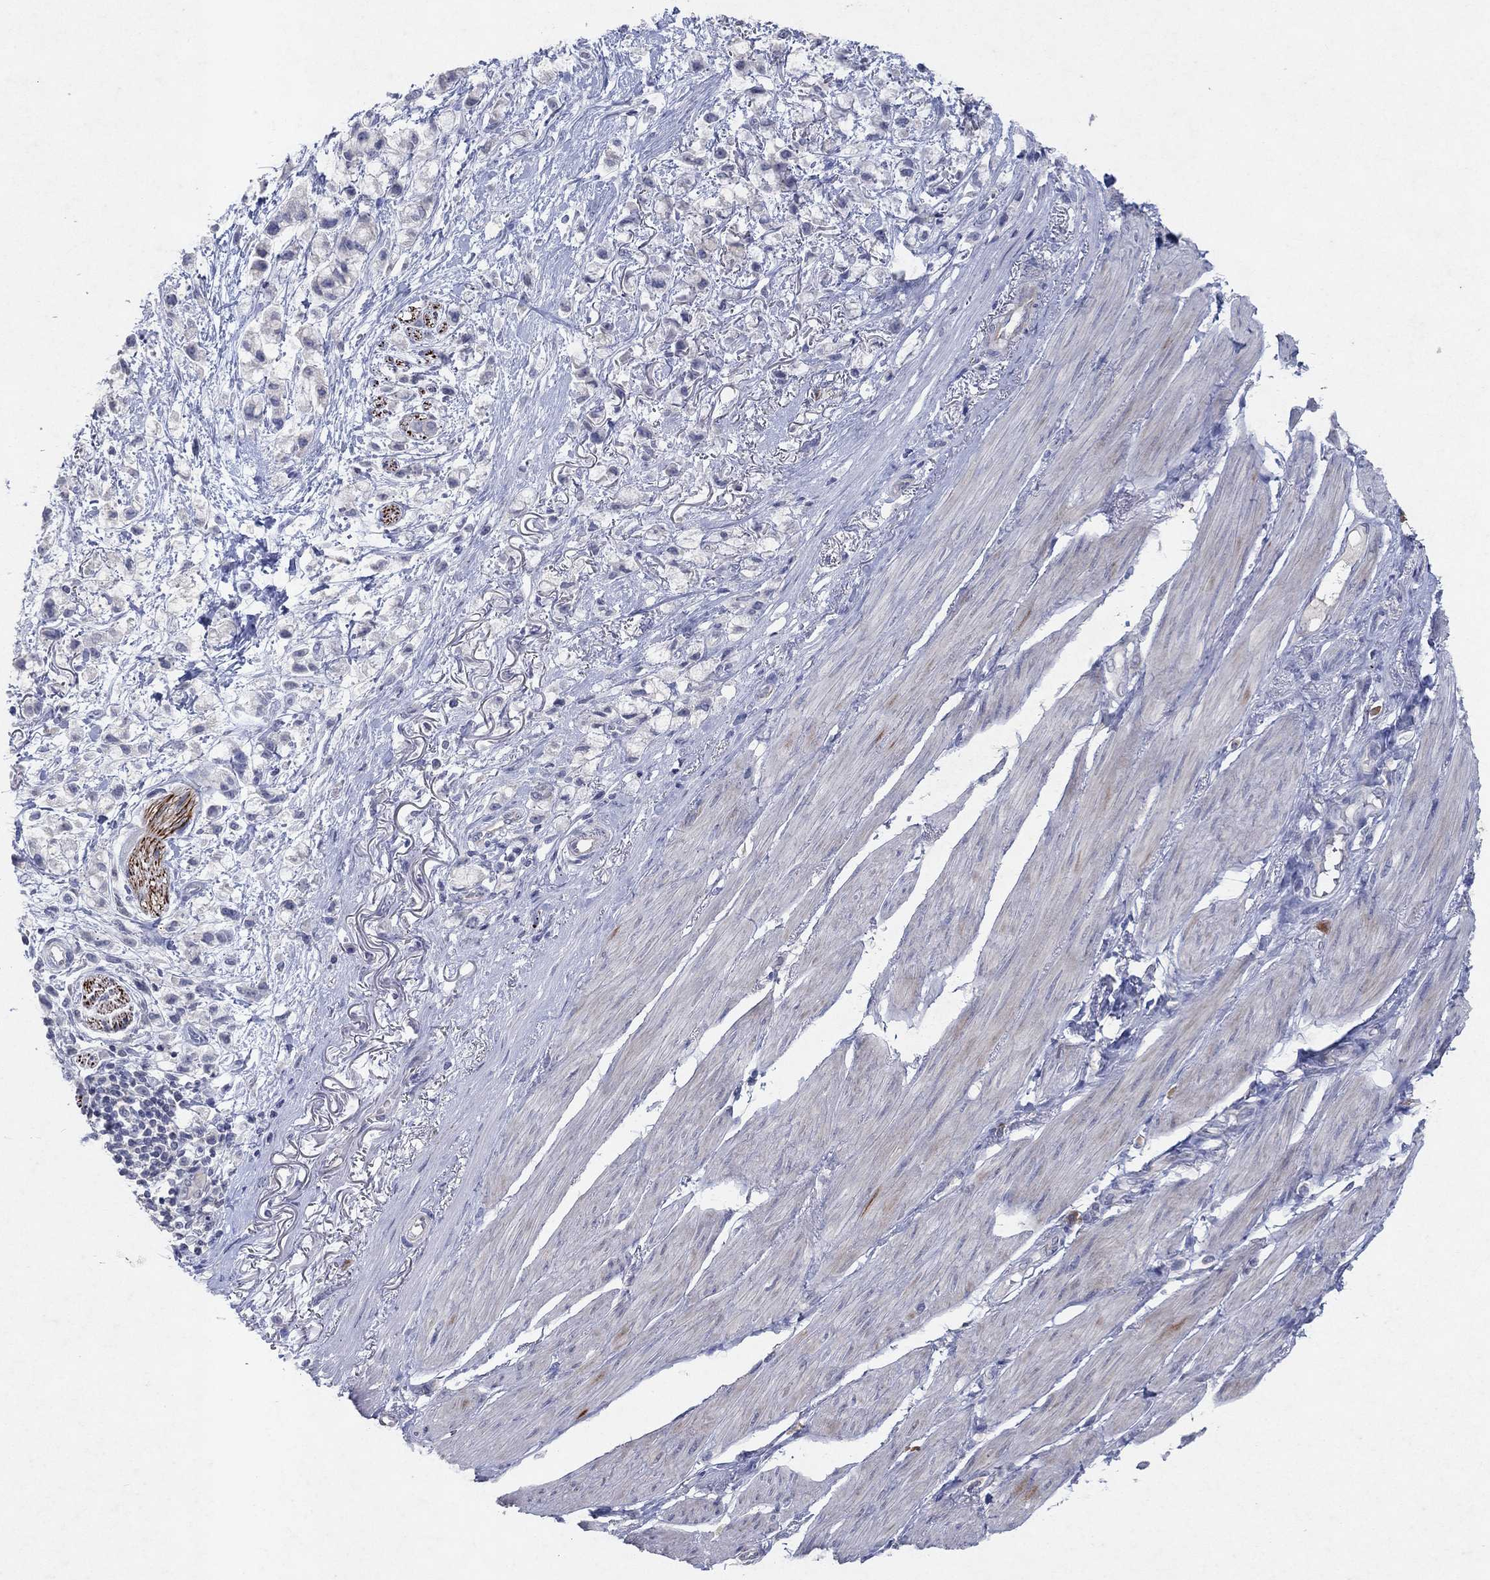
{"staining": {"intensity": "negative", "quantity": "none", "location": "none"}, "tissue": "stomach cancer", "cell_type": "Tumor cells", "image_type": "cancer", "snomed": [{"axis": "morphology", "description": "Adenocarcinoma, NOS"}, {"axis": "topography", "description": "Stomach"}], "caption": "Immunohistochemistry photomicrograph of human stomach cancer (adenocarcinoma) stained for a protein (brown), which demonstrates no expression in tumor cells.", "gene": "KRT40", "patient": {"sex": "female", "age": 81}}